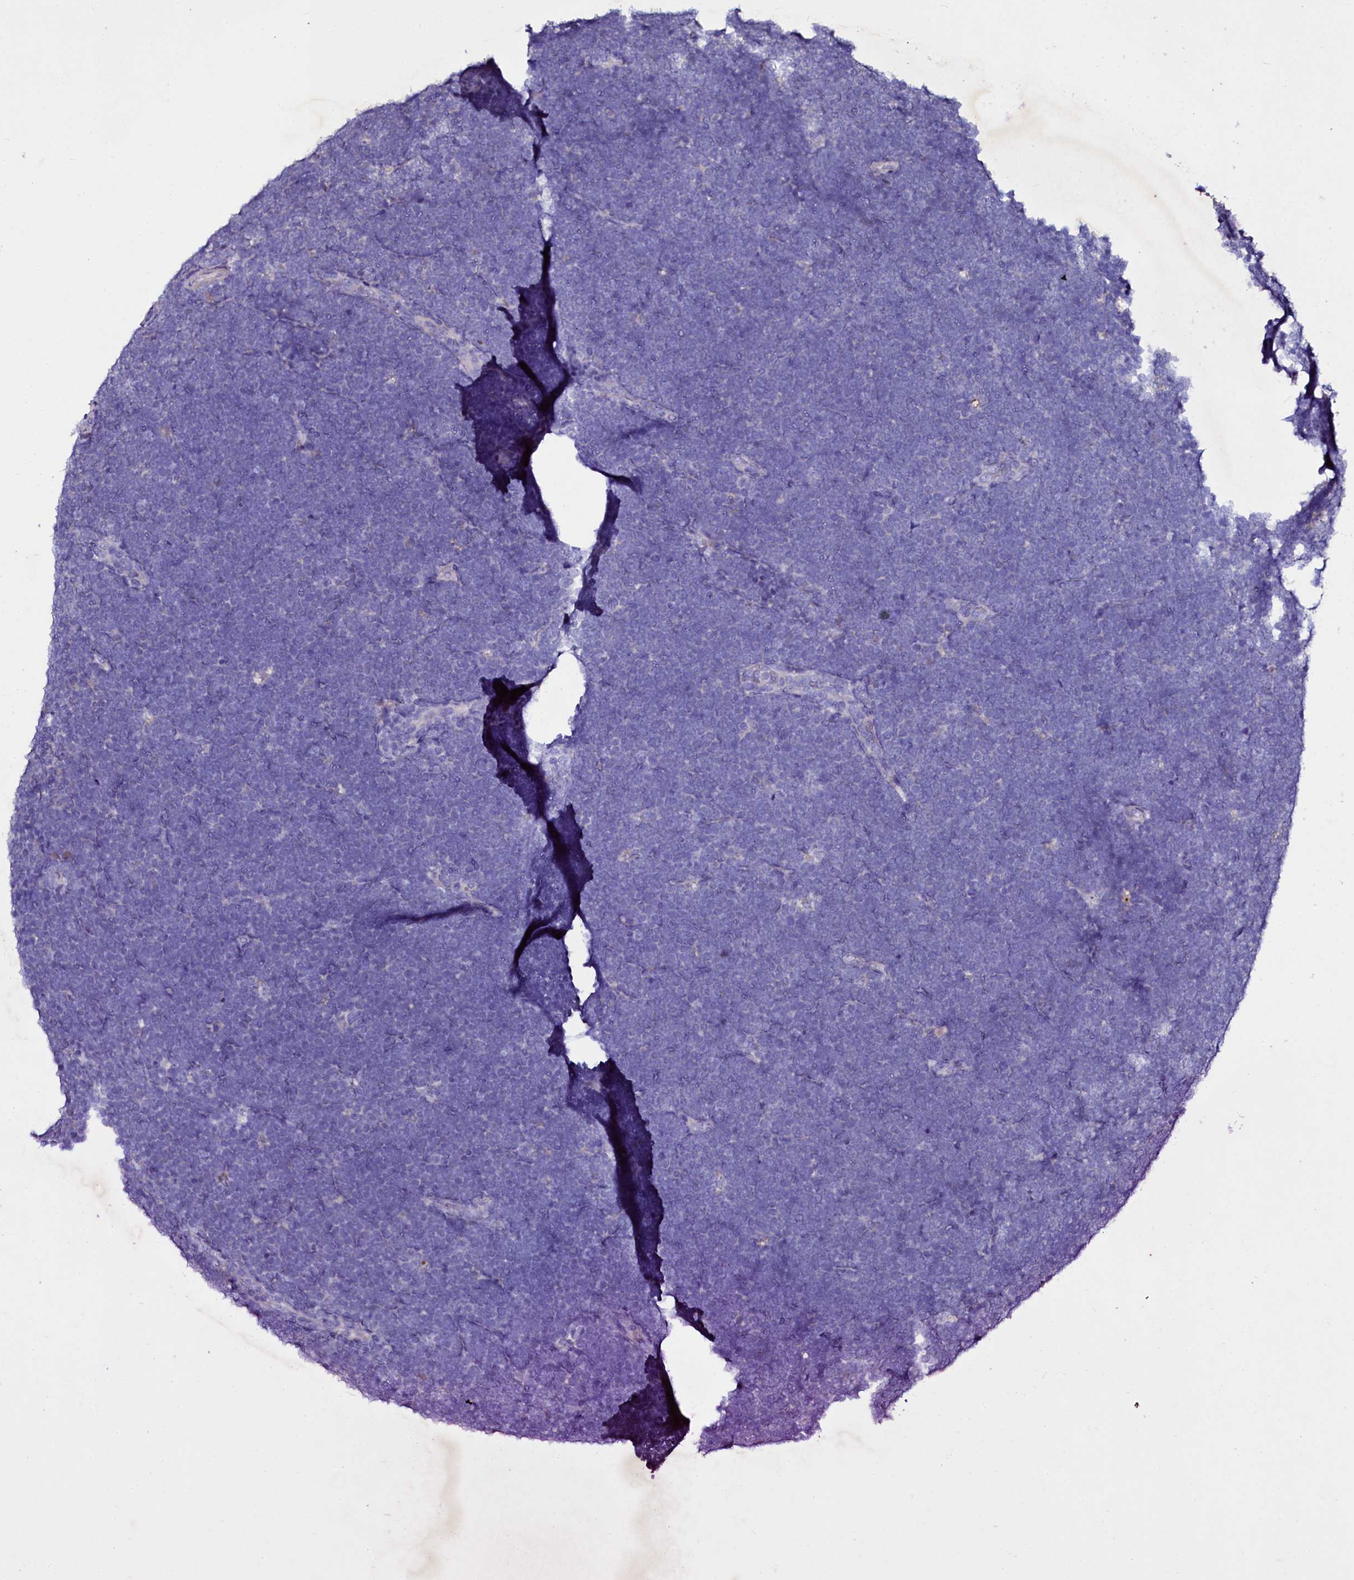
{"staining": {"intensity": "negative", "quantity": "none", "location": "none"}, "tissue": "lymphoma", "cell_type": "Tumor cells", "image_type": "cancer", "snomed": [{"axis": "morphology", "description": "Malignant lymphoma, non-Hodgkin's type, High grade"}, {"axis": "topography", "description": "Lymph node"}], "caption": "IHC histopathology image of human lymphoma stained for a protein (brown), which displays no staining in tumor cells.", "gene": "SELENOT", "patient": {"sex": "male", "age": 13}}